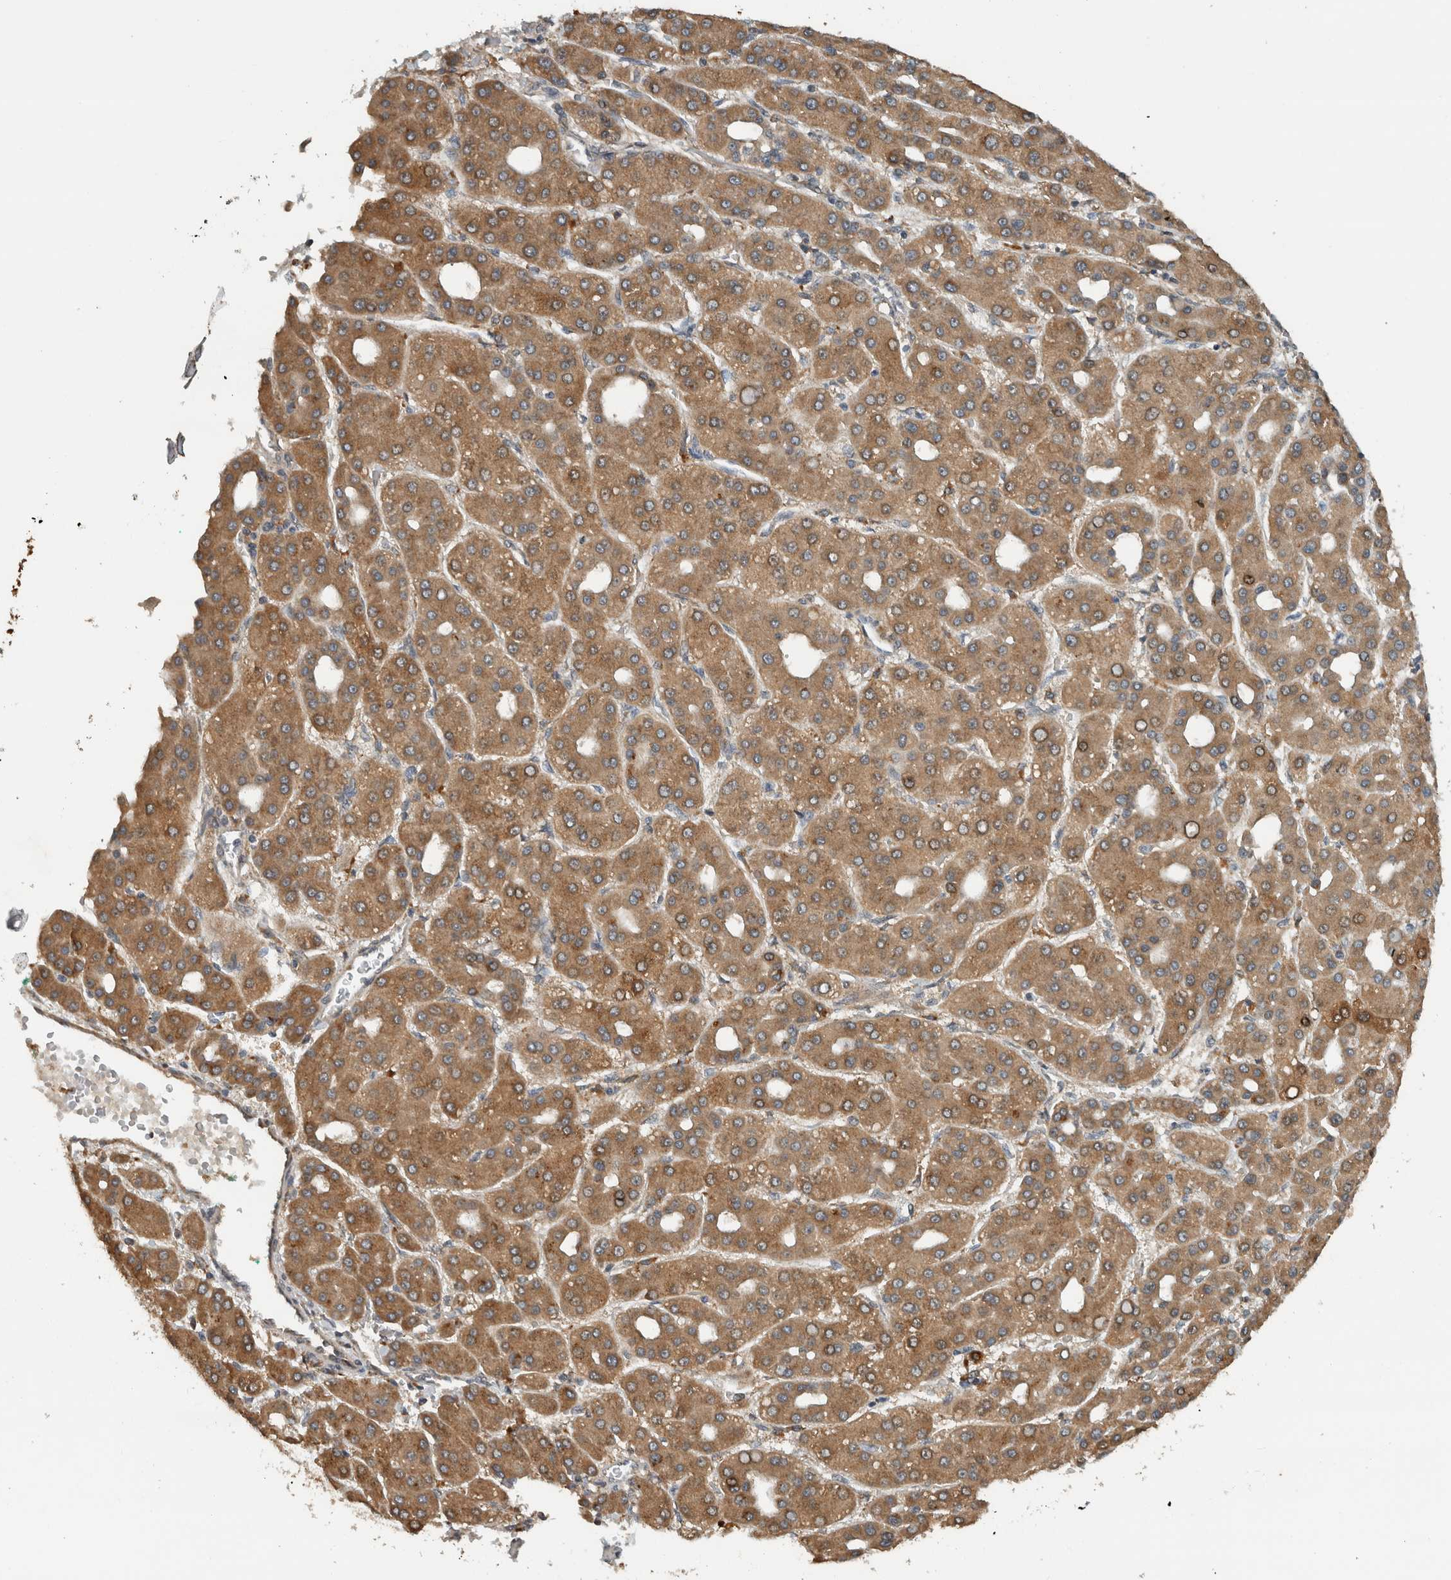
{"staining": {"intensity": "moderate", "quantity": ">75%", "location": "cytoplasmic/membranous"}, "tissue": "liver cancer", "cell_type": "Tumor cells", "image_type": "cancer", "snomed": [{"axis": "morphology", "description": "Carcinoma, Hepatocellular, NOS"}, {"axis": "topography", "description": "Liver"}], "caption": "Protein expression analysis of human hepatocellular carcinoma (liver) reveals moderate cytoplasmic/membranous positivity in approximately >75% of tumor cells. (DAB (3,3'-diaminobenzidine) IHC, brown staining for protein, blue staining for nuclei).", "gene": "GPR137B", "patient": {"sex": "male", "age": 65}}